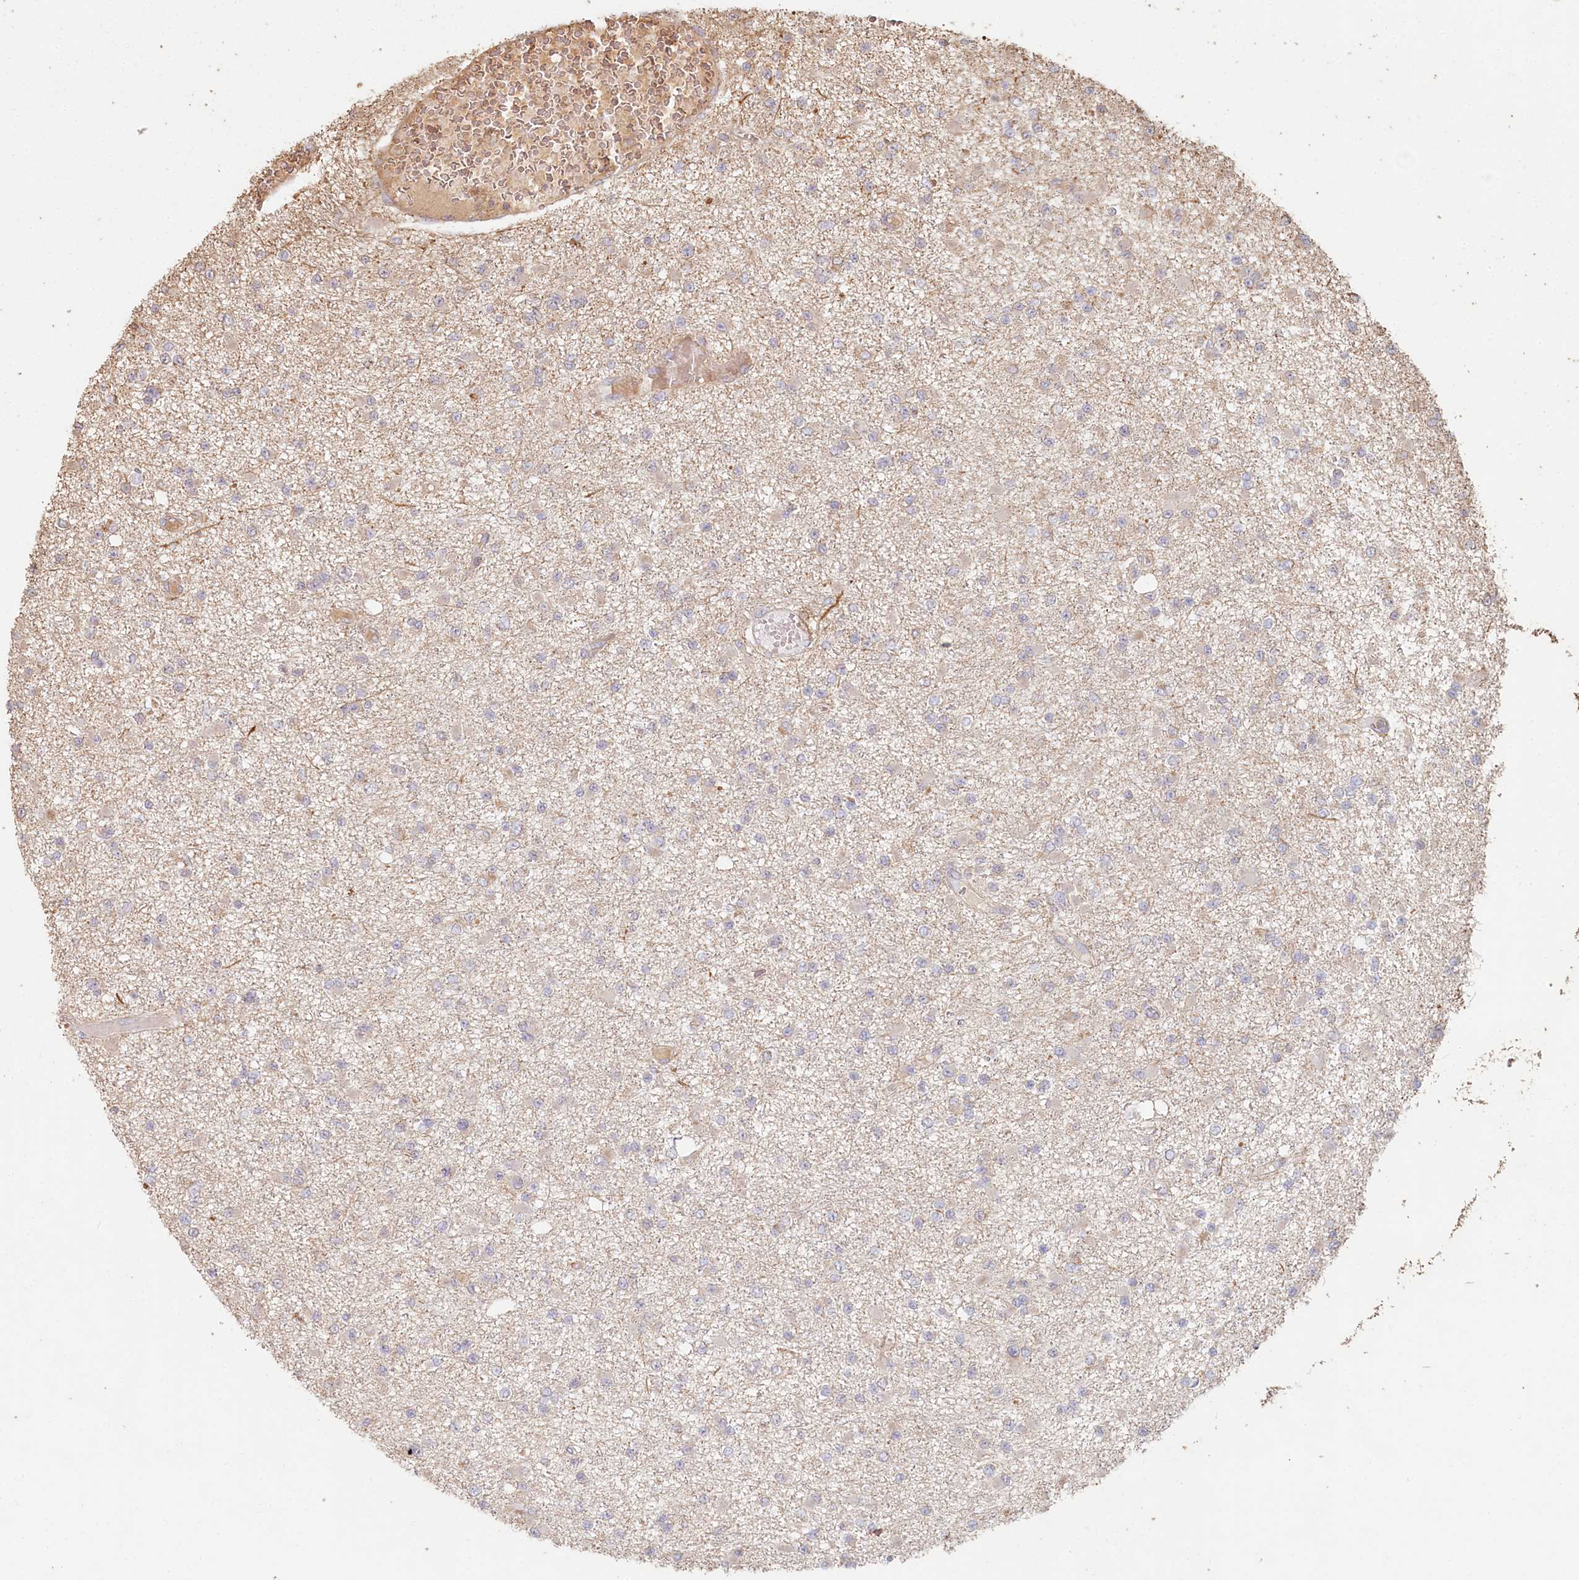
{"staining": {"intensity": "negative", "quantity": "none", "location": "none"}, "tissue": "glioma", "cell_type": "Tumor cells", "image_type": "cancer", "snomed": [{"axis": "morphology", "description": "Glioma, malignant, Low grade"}, {"axis": "topography", "description": "Brain"}], "caption": "Tumor cells show no significant protein positivity in malignant low-grade glioma. (Stains: DAB (3,3'-diaminobenzidine) IHC with hematoxylin counter stain, Microscopy: brightfield microscopy at high magnification).", "gene": "HAL", "patient": {"sex": "female", "age": 22}}